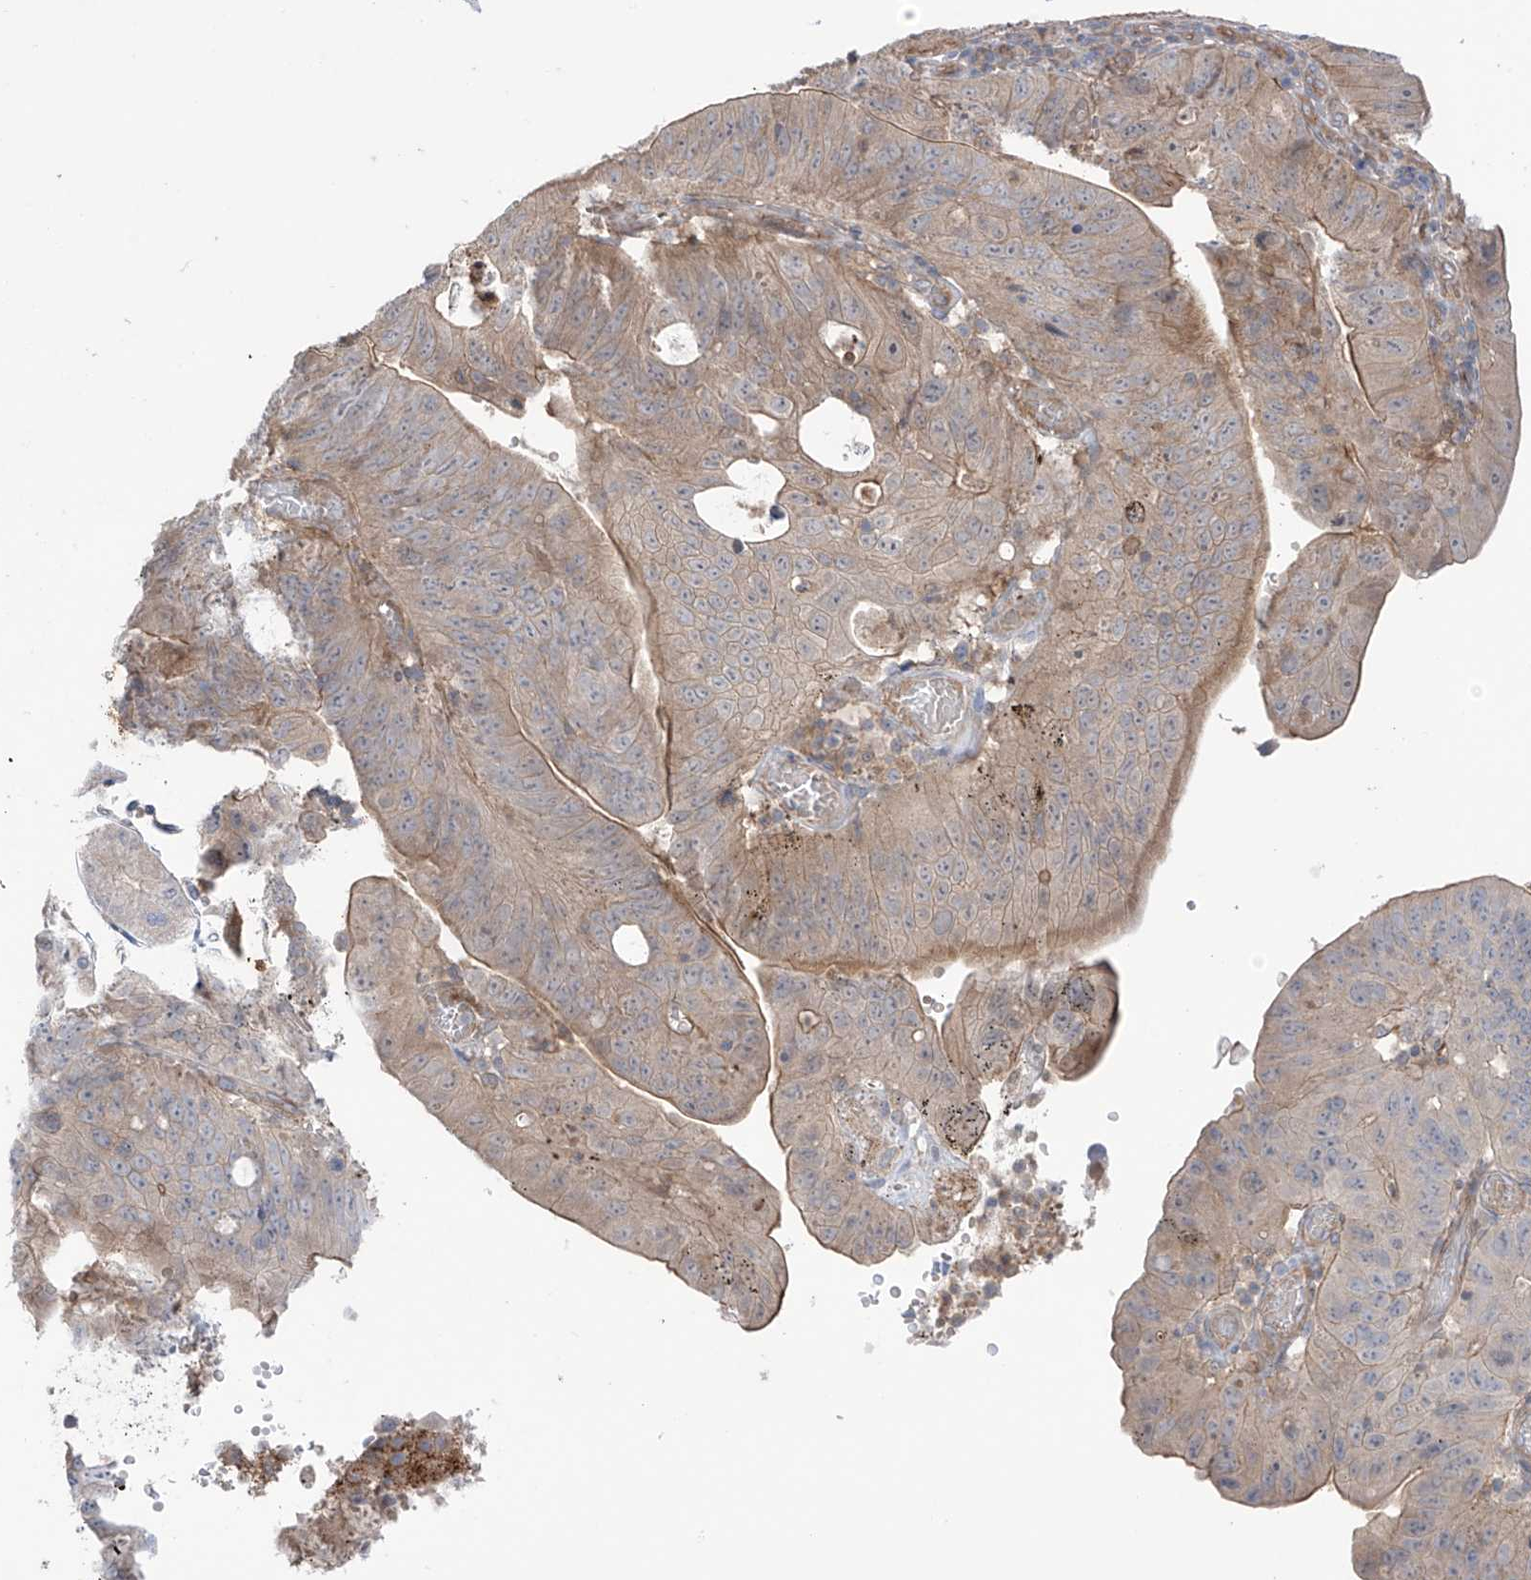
{"staining": {"intensity": "weak", "quantity": "25%-75%", "location": "cytoplasmic/membranous"}, "tissue": "stomach cancer", "cell_type": "Tumor cells", "image_type": "cancer", "snomed": [{"axis": "morphology", "description": "Adenocarcinoma, NOS"}, {"axis": "topography", "description": "Stomach"}], "caption": "This micrograph demonstrates immunohistochemistry (IHC) staining of stomach adenocarcinoma, with low weak cytoplasmic/membranous staining in approximately 25%-75% of tumor cells.", "gene": "TRMU", "patient": {"sex": "female", "age": 59}}